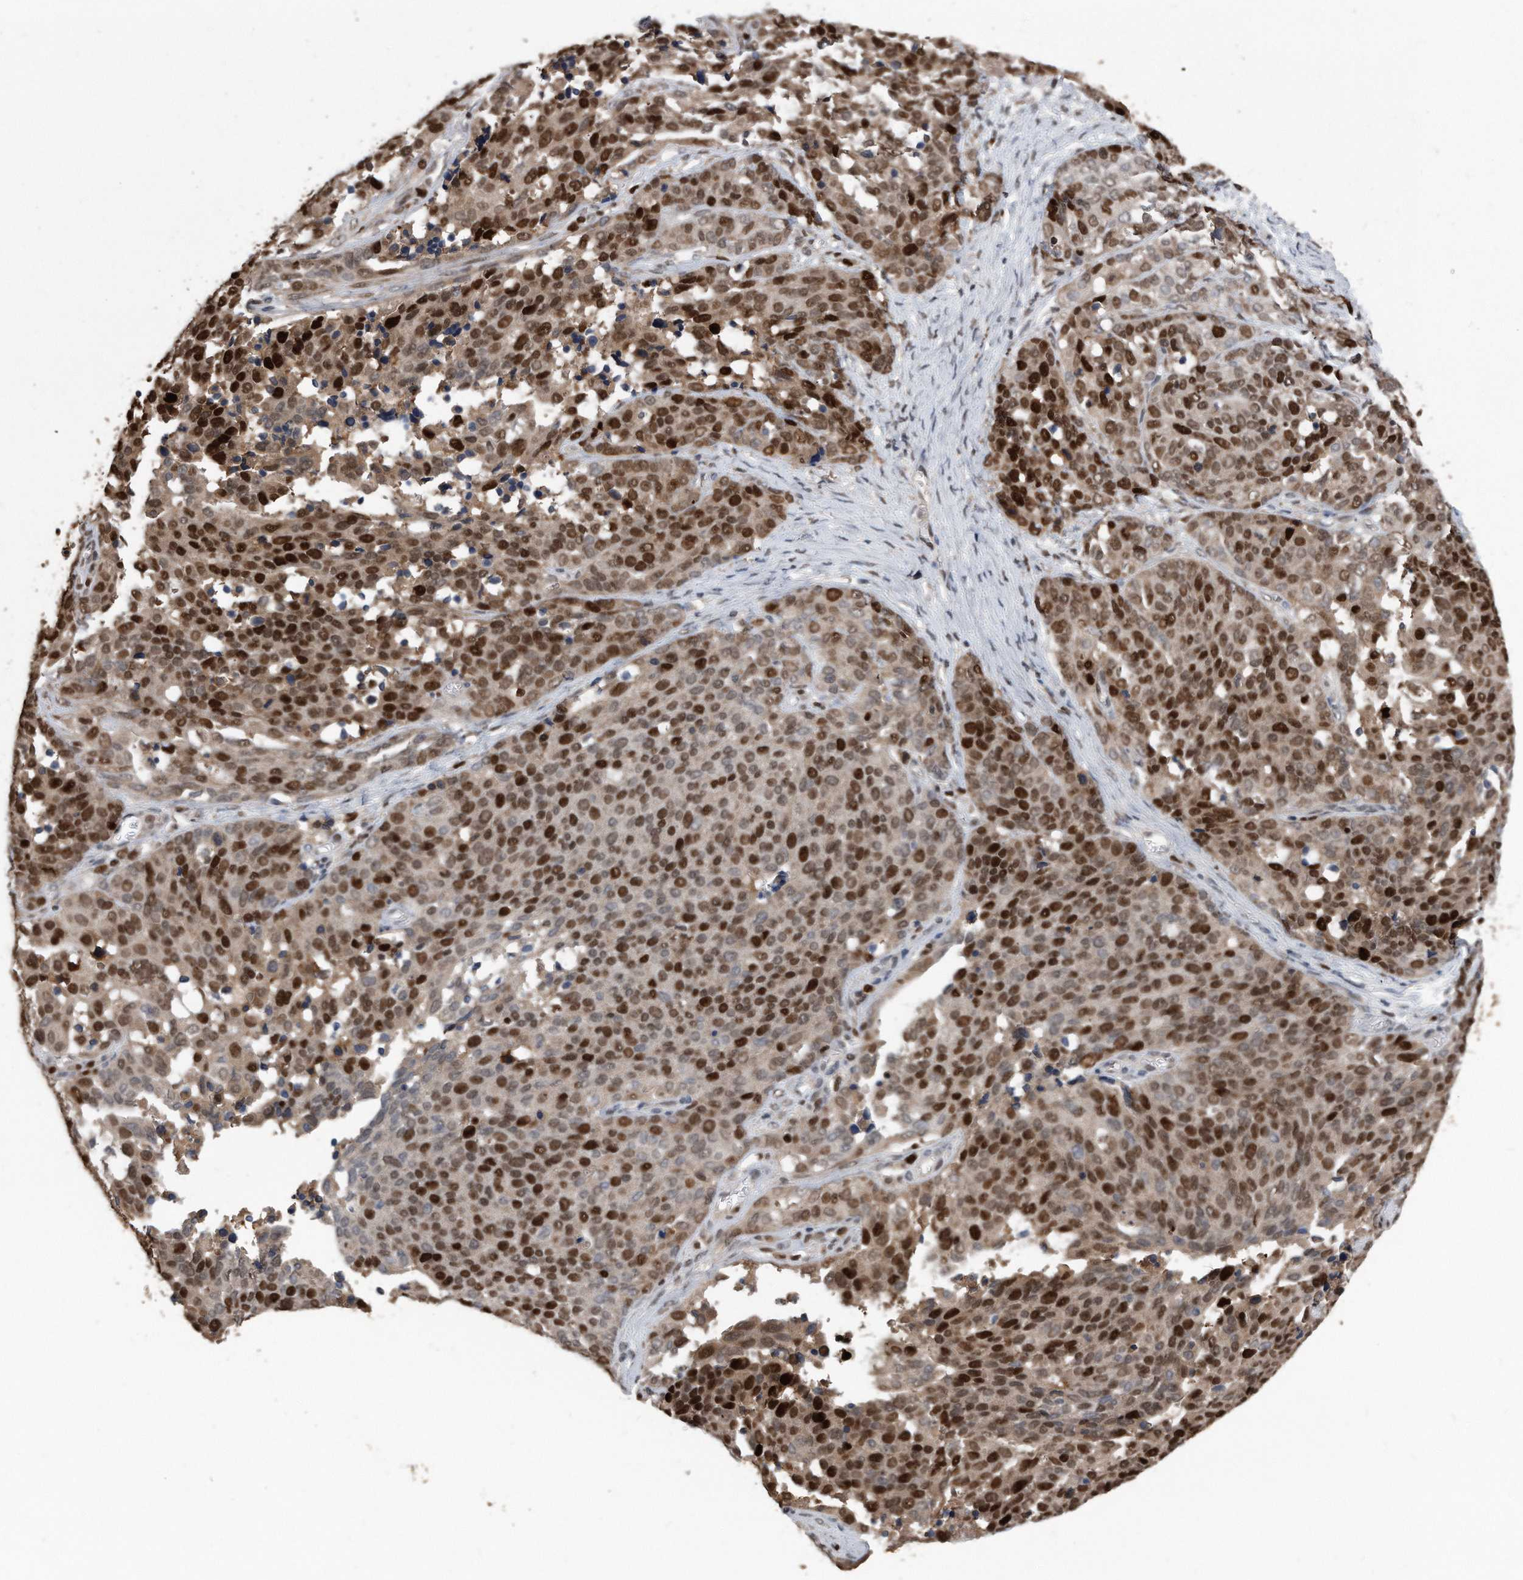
{"staining": {"intensity": "strong", "quantity": ">75%", "location": "nuclear"}, "tissue": "ovarian cancer", "cell_type": "Tumor cells", "image_type": "cancer", "snomed": [{"axis": "morphology", "description": "Cystadenocarcinoma, serous, NOS"}, {"axis": "topography", "description": "Ovary"}], "caption": "A photomicrograph showing strong nuclear positivity in about >75% of tumor cells in ovarian cancer, as visualized by brown immunohistochemical staining.", "gene": "PCNA", "patient": {"sex": "female", "age": 44}}